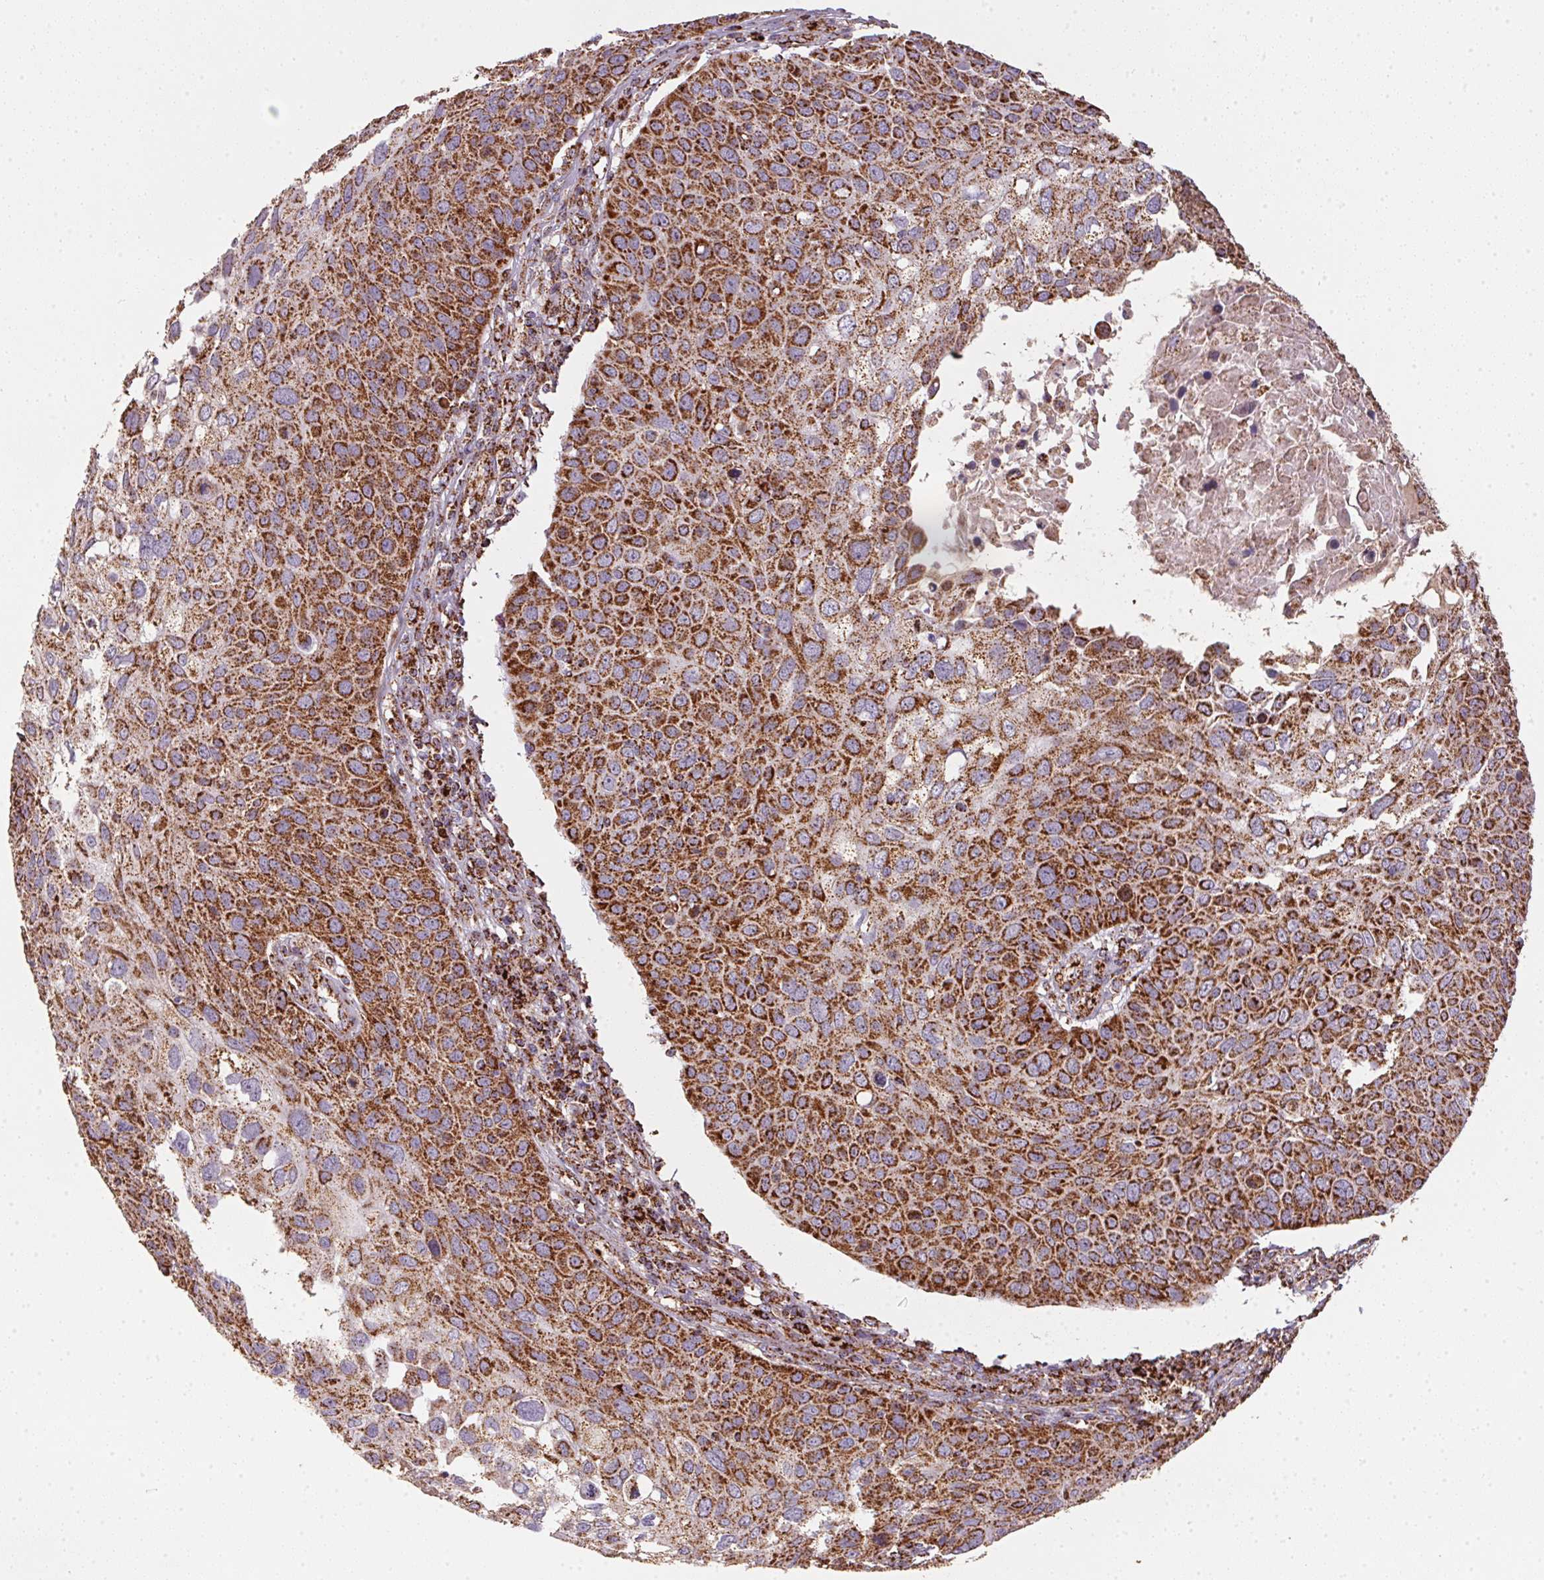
{"staining": {"intensity": "strong", "quantity": ">75%", "location": "cytoplasmic/membranous"}, "tissue": "skin cancer", "cell_type": "Tumor cells", "image_type": "cancer", "snomed": [{"axis": "morphology", "description": "Squamous cell carcinoma, NOS"}, {"axis": "topography", "description": "Skin"}], "caption": "A histopathology image of human skin squamous cell carcinoma stained for a protein displays strong cytoplasmic/membranous brown staining in tumor cells. (DAB = brown stain, brightfield microscopy at high magnification).", "gene": "NDUFS2", "patient": {"sex": "male", "age": 87}}